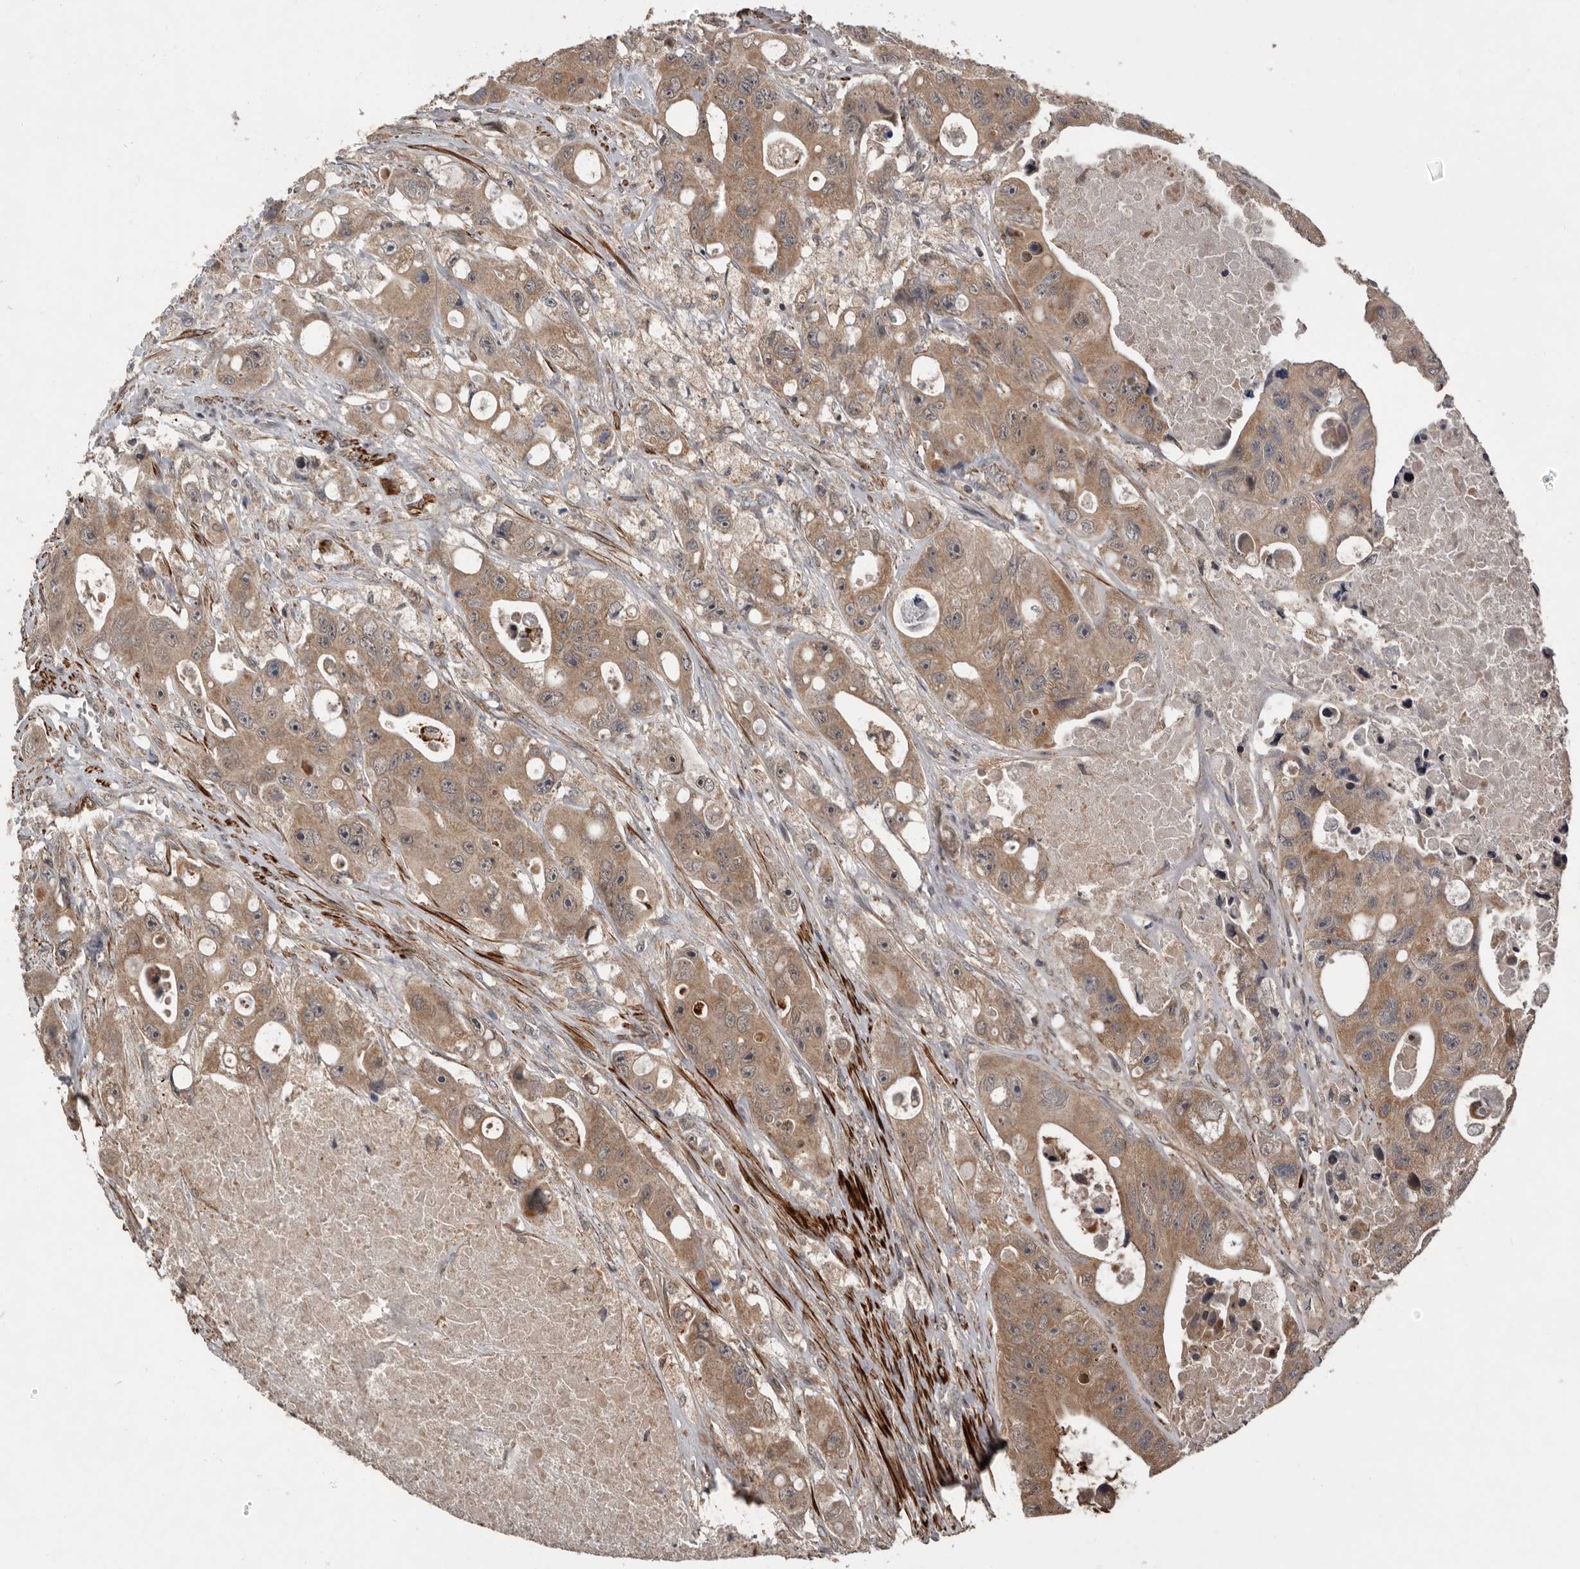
{"staining": {"intensity": "moderate", "quantity": ">75%", "location": "cytoplasmic/membranous"}, "tissue": "colorectal cancer", "cell_type": "Tumor cells", "image_type": "cancer", "snomed": [{"axis": "morphology", "description": "Adenocarcinoma, NOS"}, {"axis": "topography", "description": "Colon"}], "caption": "About >75% of tumor cells in human colorectal cancer (adenocarcinoma) demonstrate moderate cytoplasmic/membranous protein expression as visualized by brown immunohistochemical staining.", "gene": "FGFR4", "patient": {"sex": "female", "age": 46}}